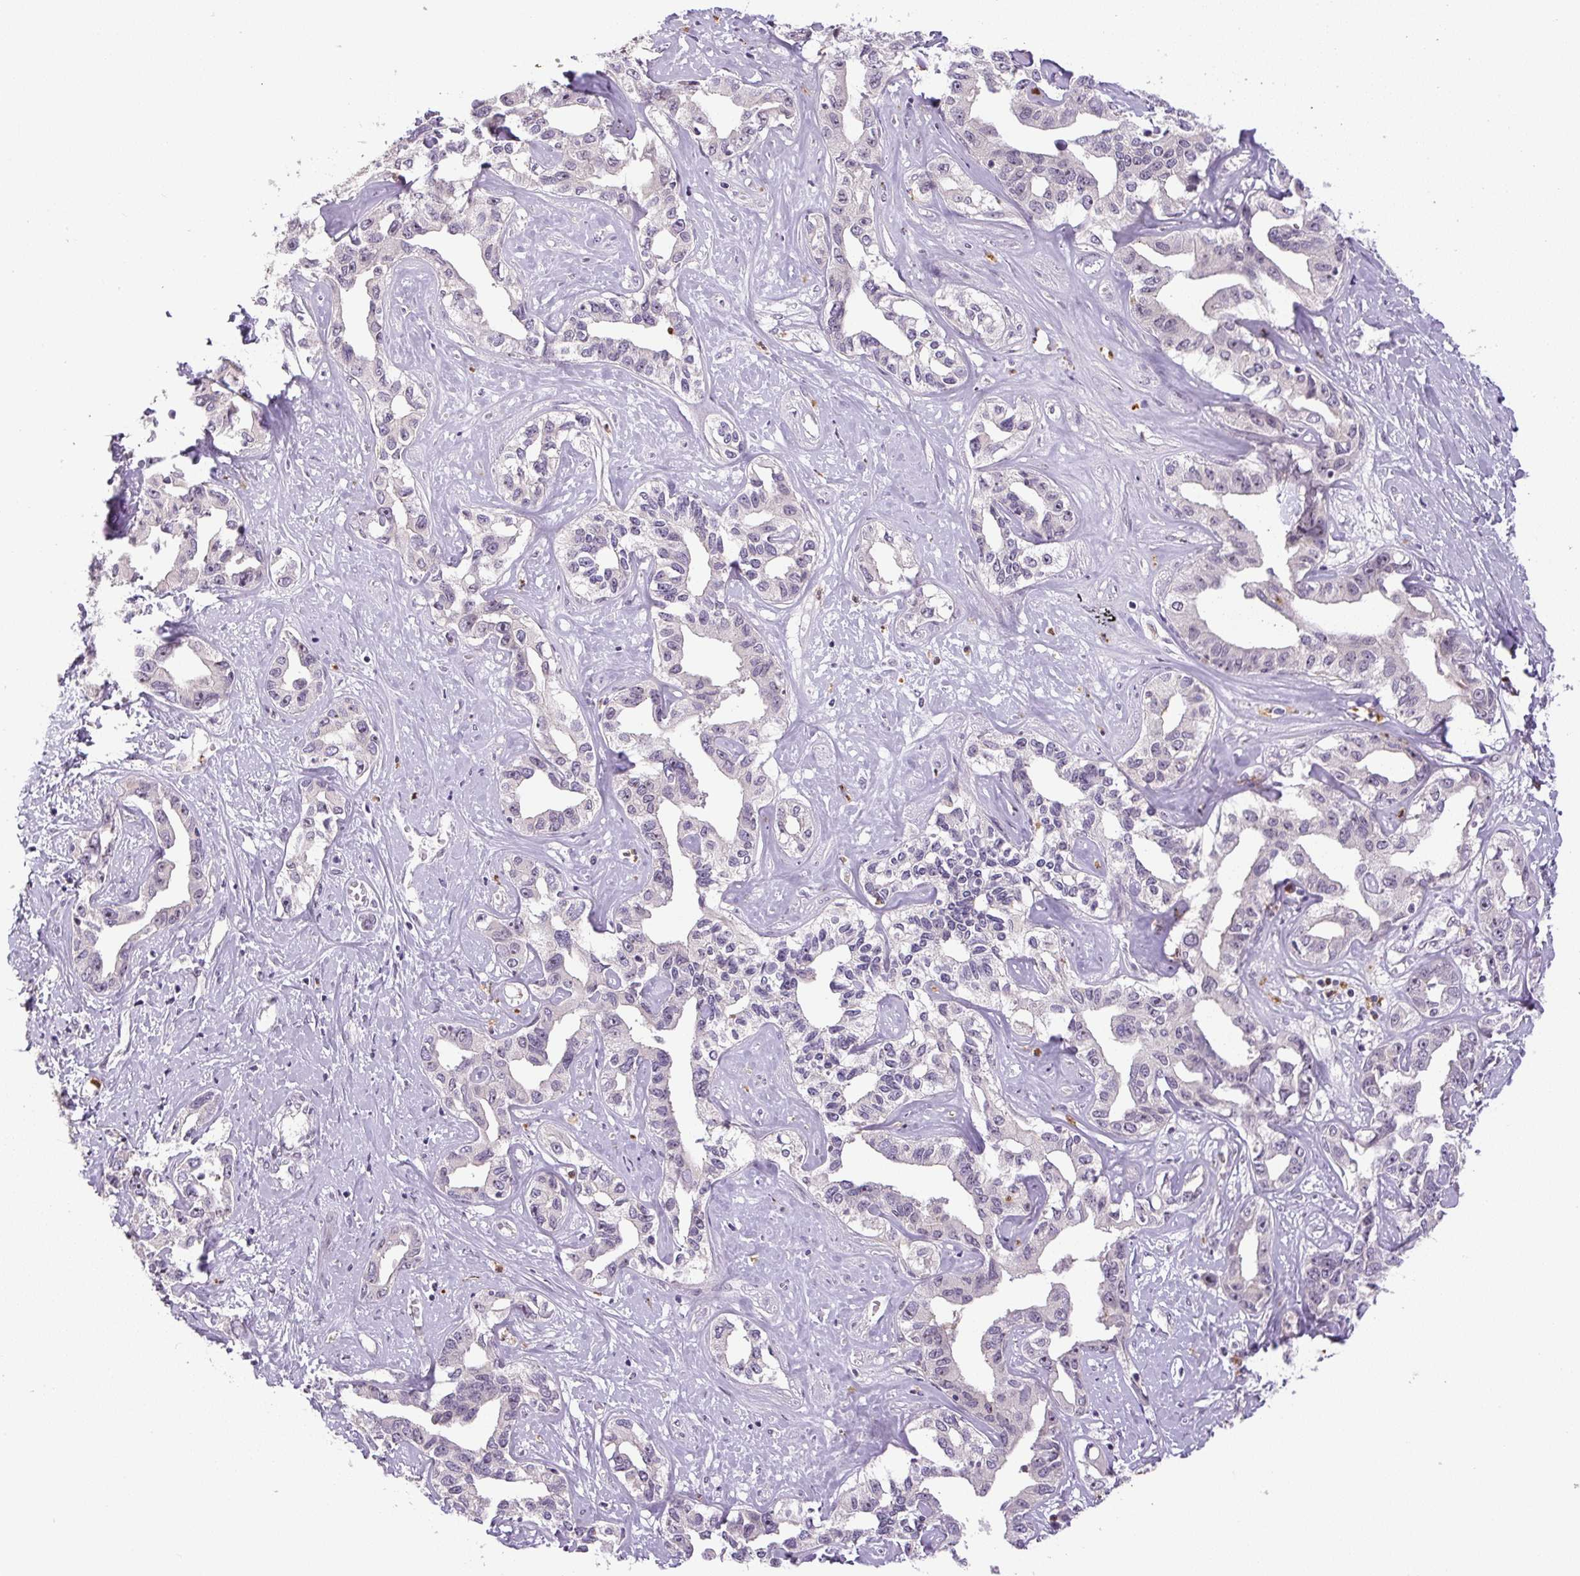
{"staining": {"intensity": "negative", "quantity": "none", "location": "none"}, "tissue": "liver cancer", "cell_type": "Tumor cells", "image_type": "cancer", "snomed": [{"axis": "morphology", "description": "Cholangiocarcinoma"}, {"axis": "topography", "description": "Liver"}], "caption": "High magnification brightfield microscopy of liver cholangiocarcinoma stained with DAB (3,3'-diaminobenzidine) (brown) and counterstained with hematoxylin (blue): tumor cells show no significant positivity. (Immunohistochemistry (ihc), brightfield microscopy, high magnification).", "gene": "SGF29", "patient": {"sex": "male", "age": 59}}